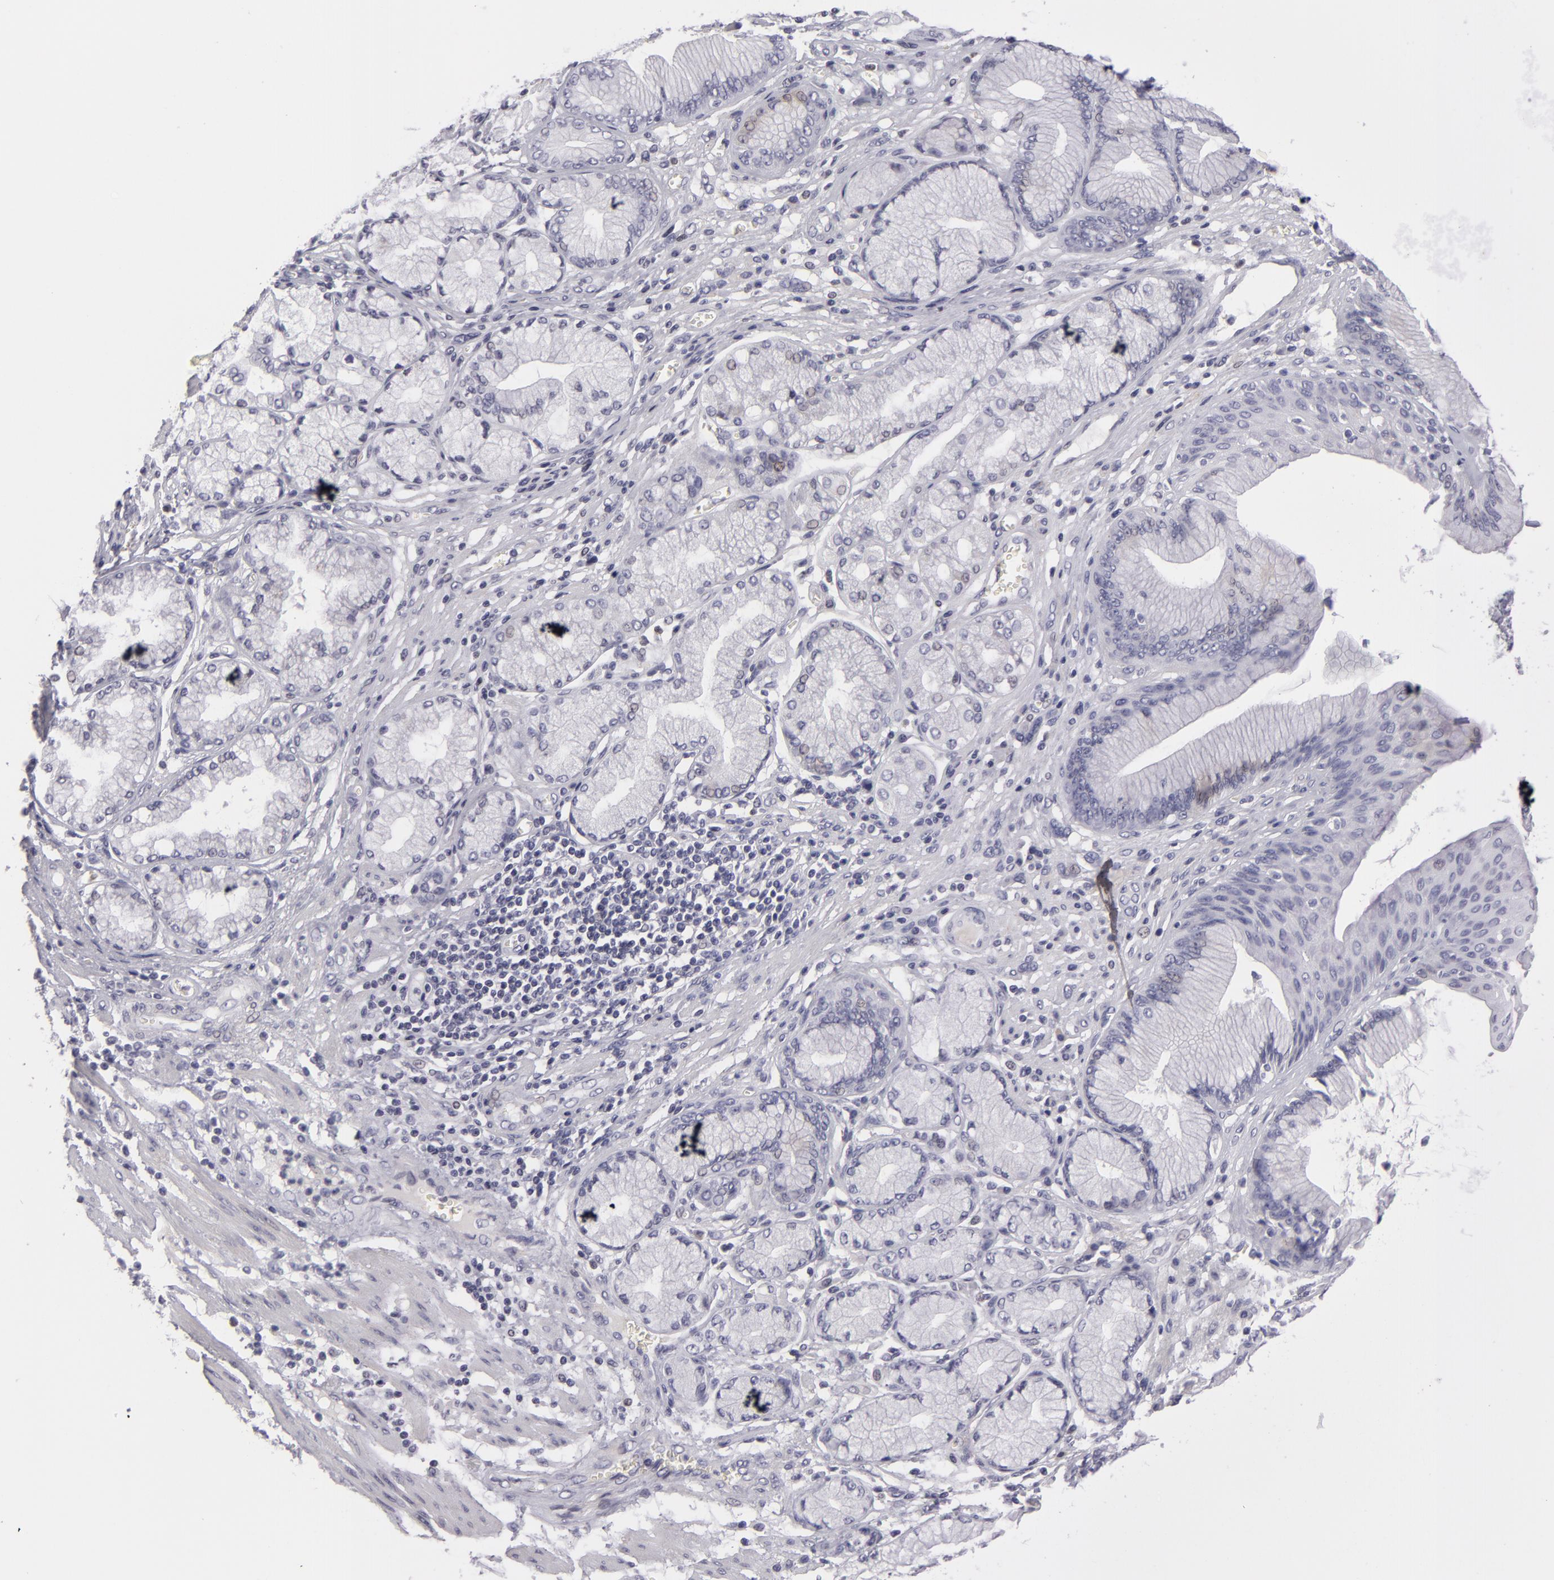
{"staining": {"intensity": "negative", "quantity": "none", "location": "none"}, "tissue": "stomach cancer", "cell_type": "Tumor cells", "image_type": "cancer", "snomed": [{"axis": "morphology", "description": "Adenocarcinoma, NOS"}, {"axis": "topography", "description": "Pancreas"}, {"axis": "topography", "description": "Stomach, upper"}], "caption": "The micrograph reveals no staining of tumor cells in stomach cancer (adenocarcinoma). (IHC, brightfield microscopy, high magnification).", "gene": "NLGN4X", "patient": {"sex": "male", "age": 77}}